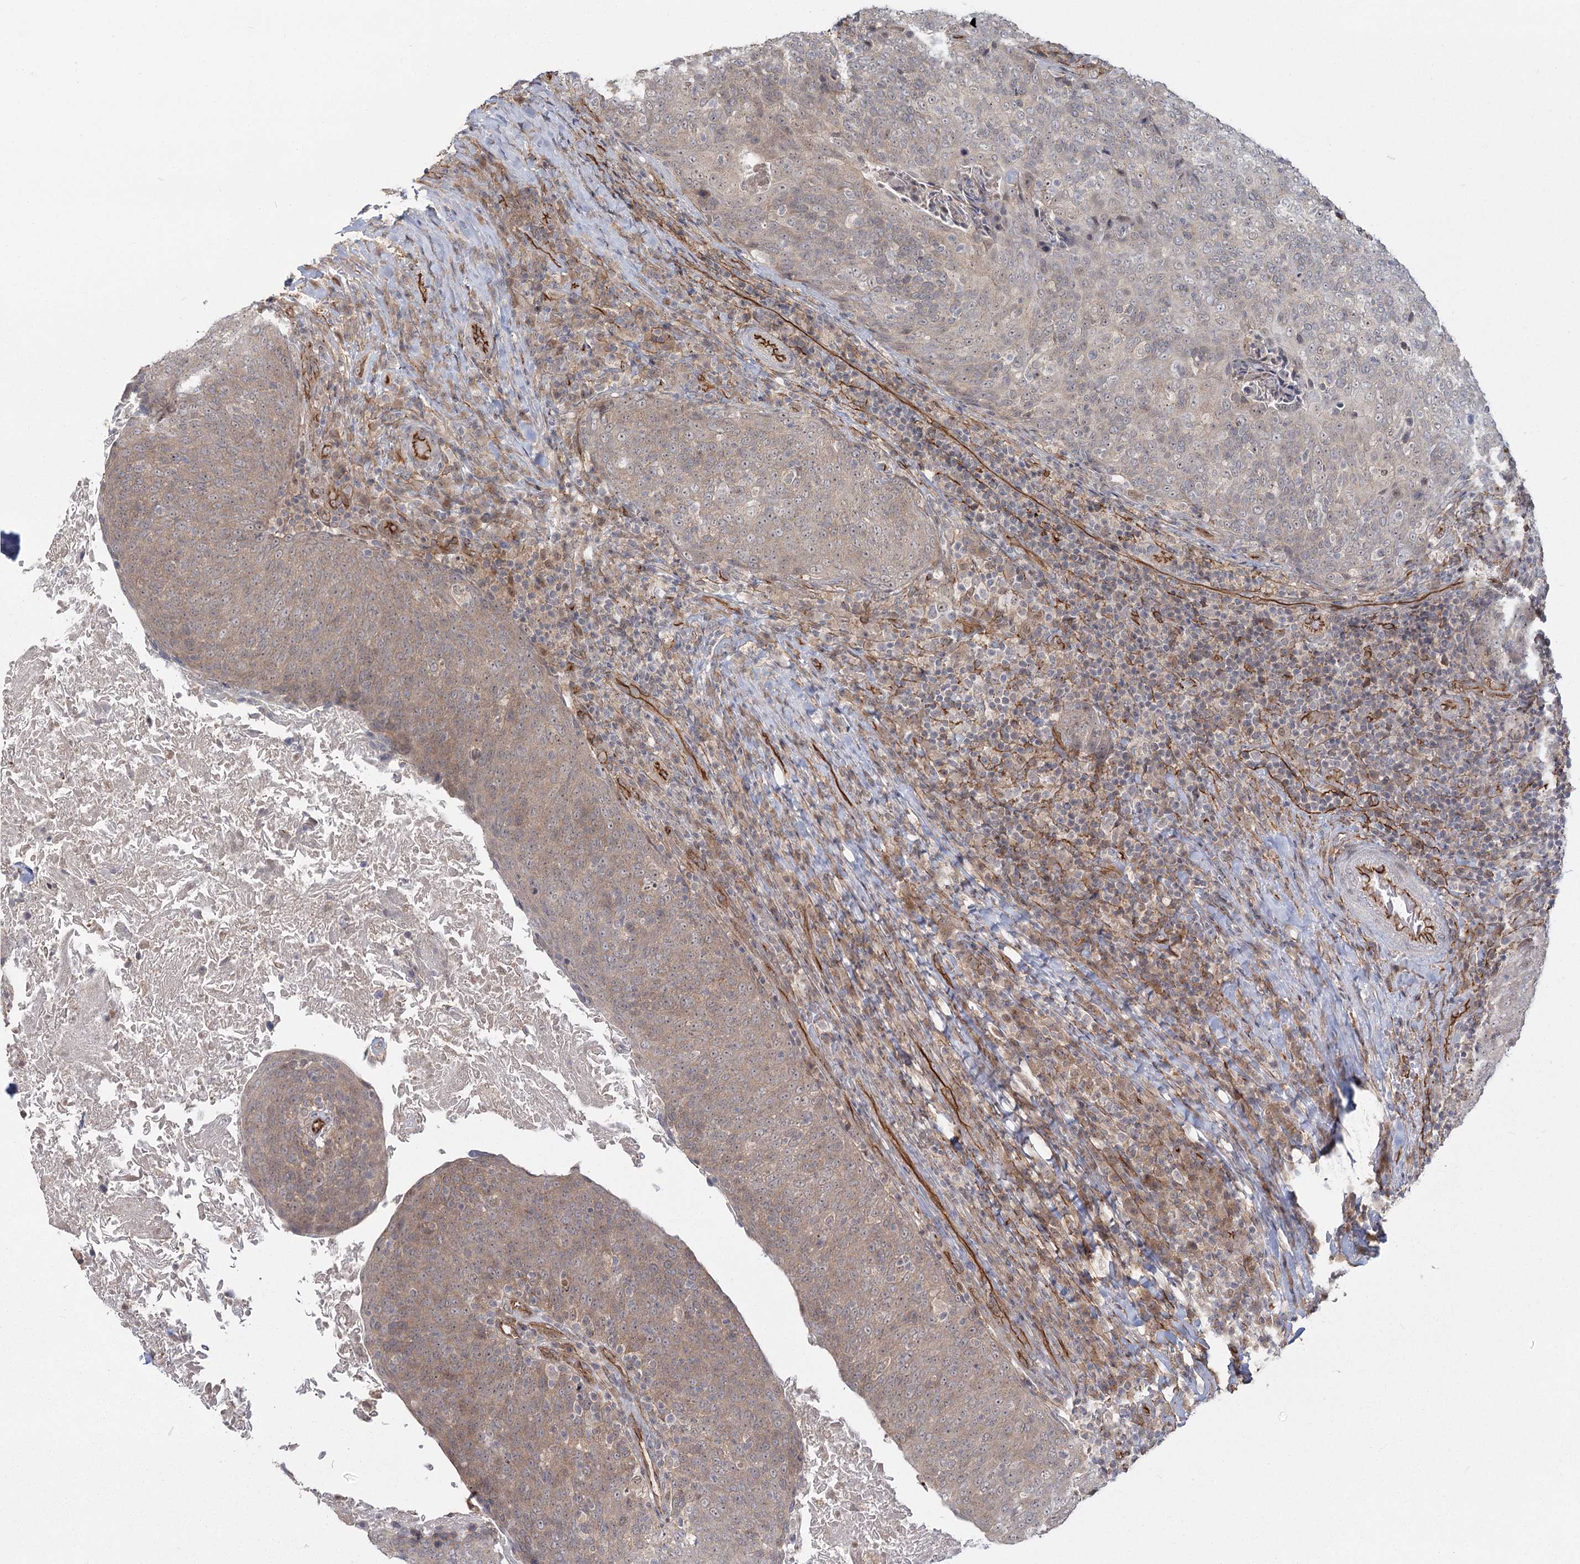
{"staining": {"intensity": "weak", "quantity": ">75%", "location": "cytoplasmic/membranous"}, "tissue": "head and neck cancer", "cell_type": "Tumor cells", "image_type": "cancer", "snomed": [{"axis": "morphology", "description": "Squamous cell carcinoma, NOS"}, {"axis": "morphology", "description": "Squamous cell carcinoma, metastatic, NOS"}, {"axis": "topography", "description": "Lymph node"}, {"axis": "topography", "description": "Head-Neck"}], "caption": "A brown stain highlights weak cytoplasmic/membranous staining of a protein in squamous cell carcinoma (head and neck) tumor cells. (DAB (3,3'-diaminobenzidine) IHC with brightfield microscopy, high magnification).", "gene": "RPP14", "patient": {"sex": "male", "age": 62}}